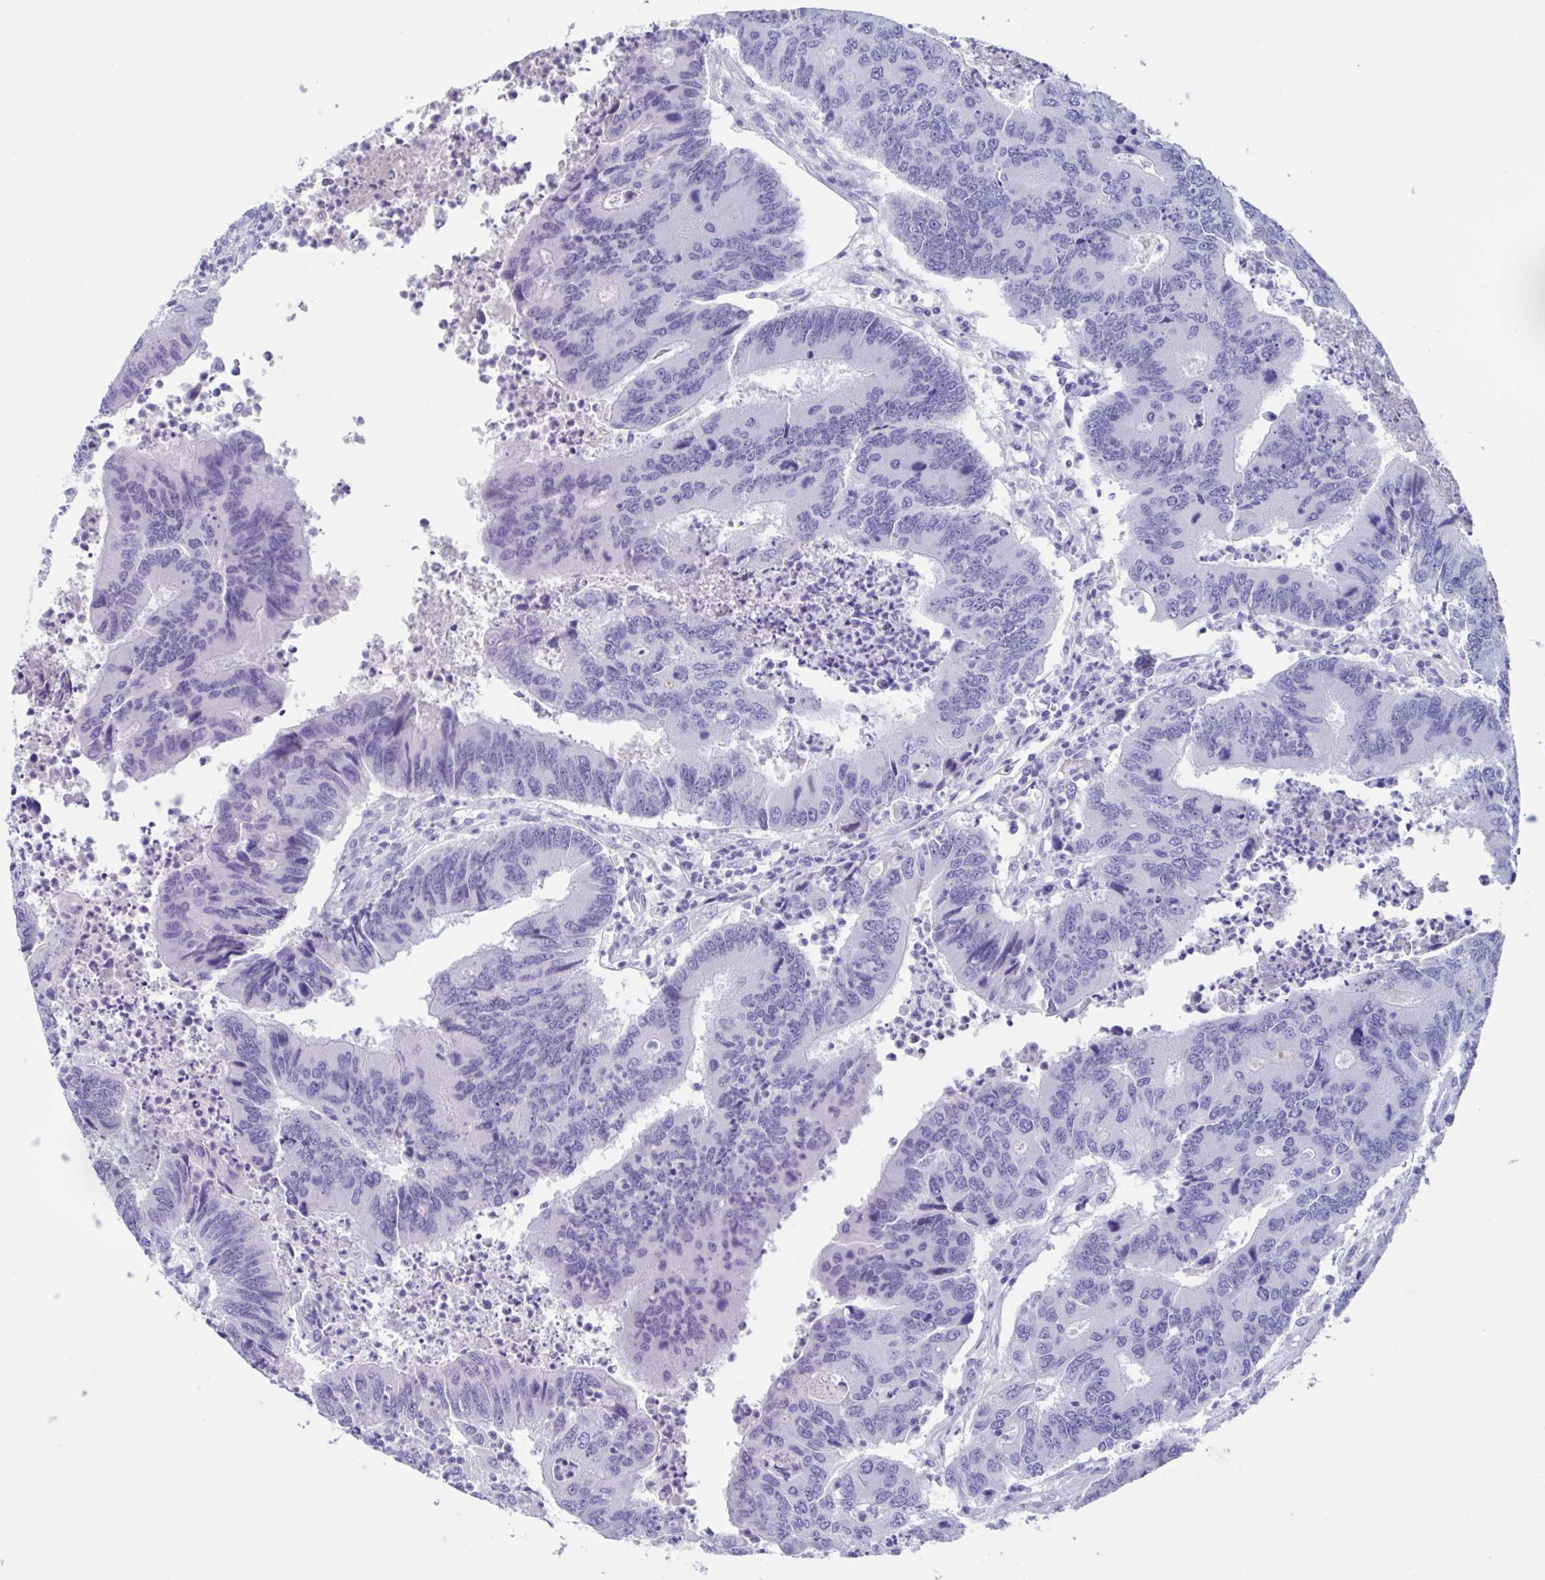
{"staining": {"intensity": "negative", "quantity": "none", "location": "none"}, "tissue": "colorectal cancer", "cell_type": "Tumor cells", "image_type": "cancer", "snomed": [{"axis": "morphology", "description": "Adenocarcinoma, NOS"}, {"axis": "topography", "description": "Colon"}], "caption": "A micrograph of human adenocarcinoma (colorectal) is negative for staining in tumor cells.", "gene": "USP35", "patient": {"sex": "female", "age": 67}}